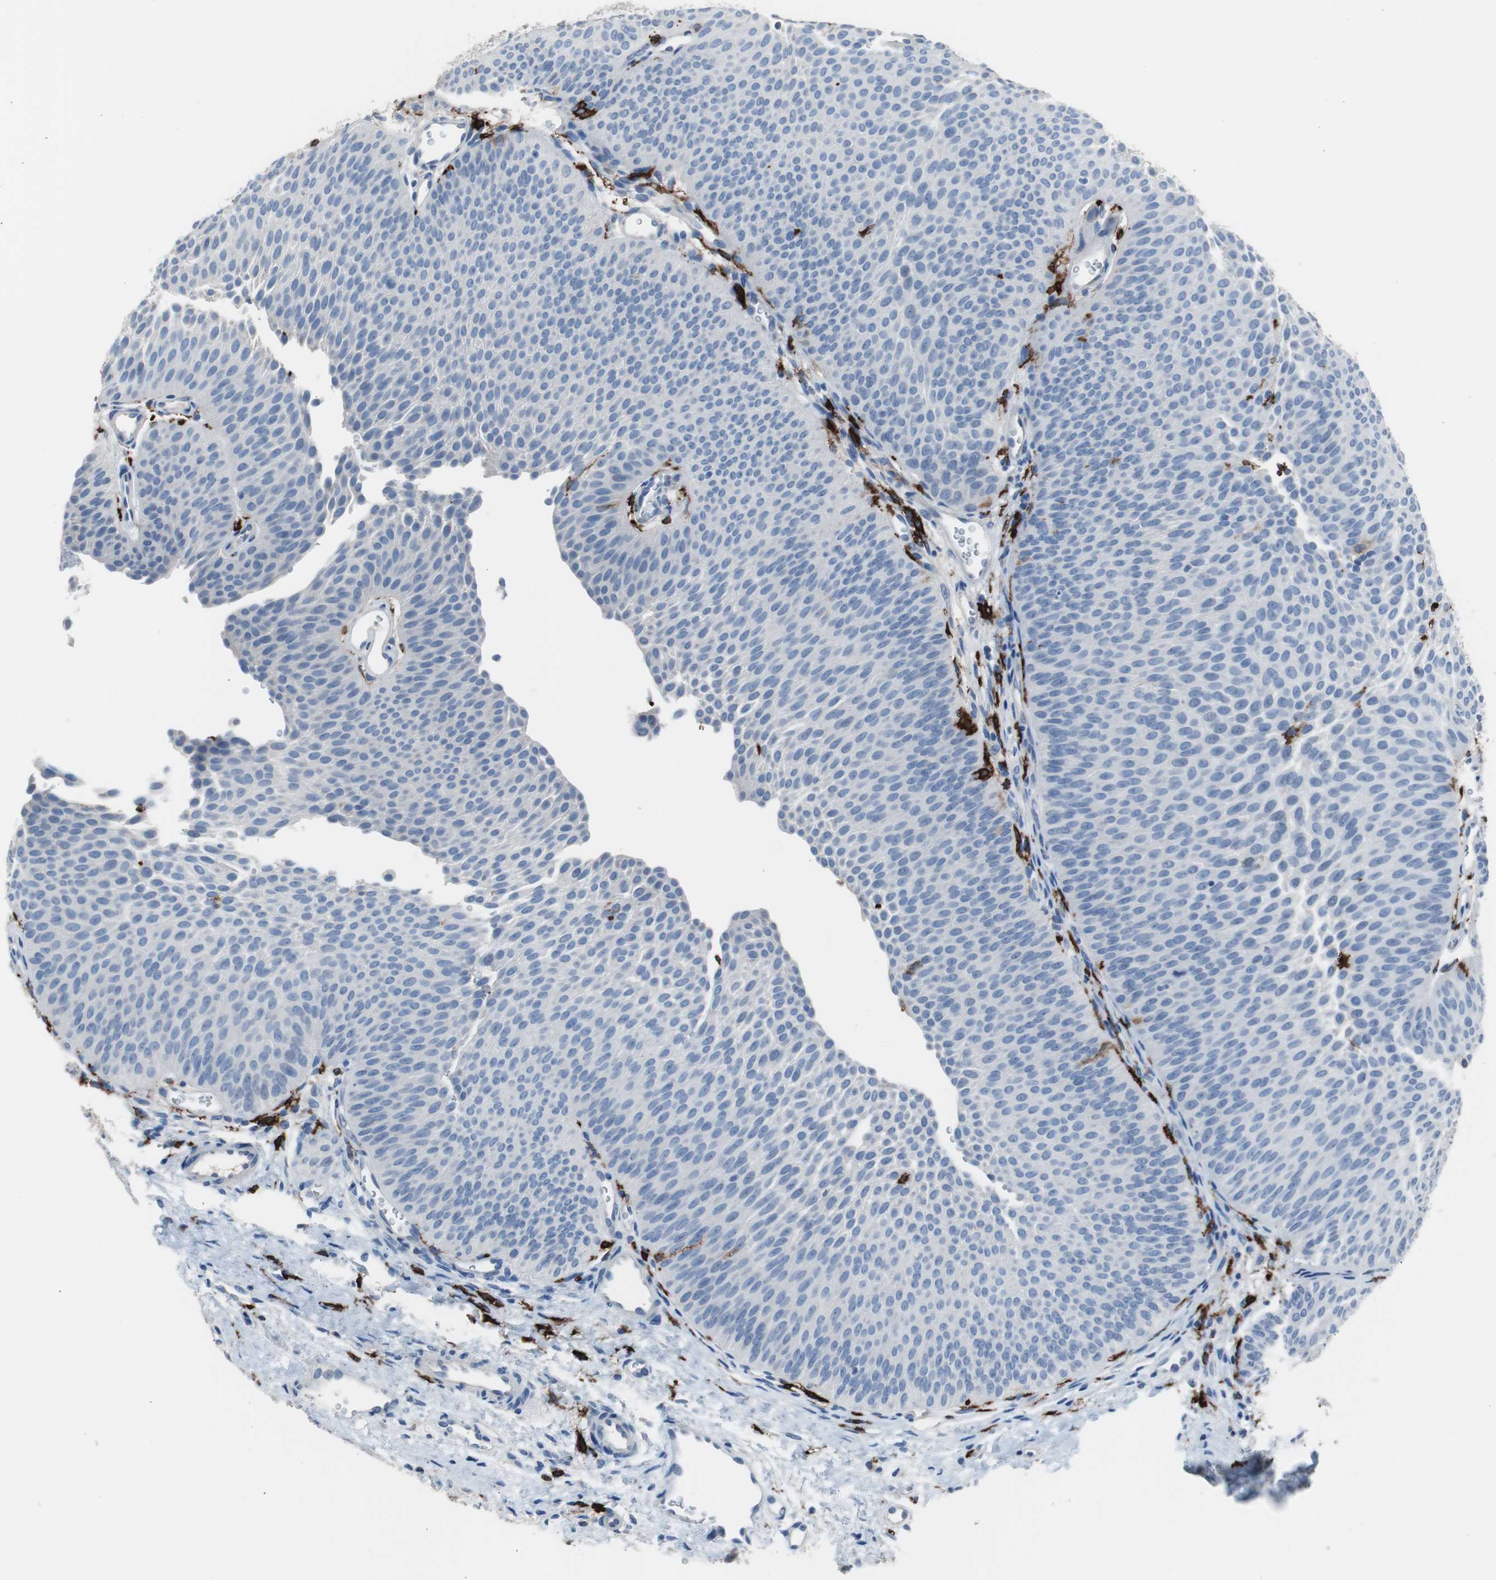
{"staining": {"intensity": "negative", "quantity": "none", "location": "none"}, "tissue": "urothelial cancer", "cell_type": "Tumor cells", "image_type": "cancer", "snomed": [{"axis": "morphology", "description": "Urothelial carcinoma, Low grade"}, {"axis": "topography", "description": "Urinary bladder"}], "caption": "Immunohistochemistry of human urothelial cancer demonstrates no staining in tumor cells. The staining was performed using DAB (3,3'-diaminobenzidine) to visualize the protein expression in brown, while the nuclei were stained in blue with hematoxylin (Magnification: 20x).", "gene": "FCGR2B", "patient": {"sex": "female", "age": 60}}